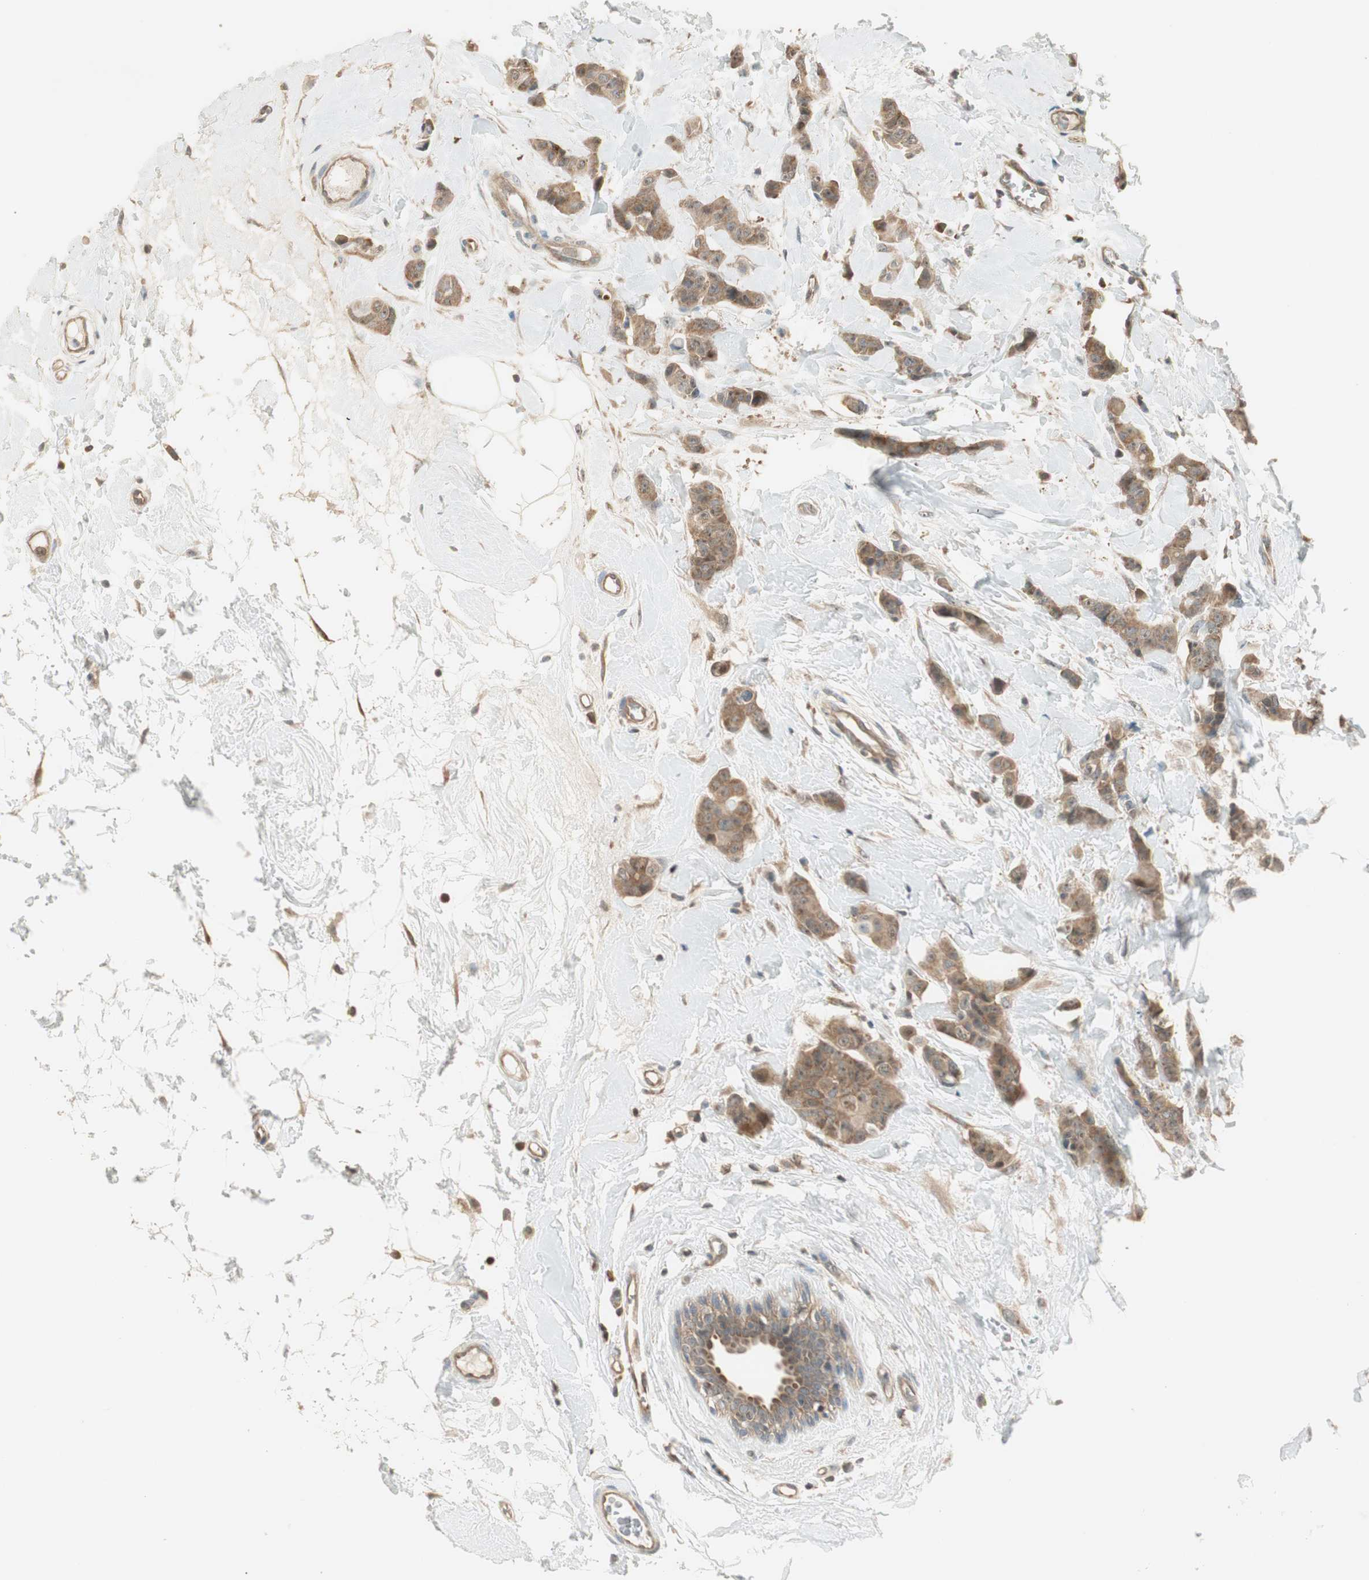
{"staining": {"intensity": "weak", "quantity": ">75%", "location": "cytoplasmic/membranous"}, "tissue": "breast cancer", "cell_type": "Tumor cells", "image_type": "cancer", "snomed": [{"axis": "morphology", "description": "Normal tissue, NOS"}, {"axis": "morphology", "description": "Duct carcinoma"}, {"axis": "topography", "description": "Breast"}], "caption": "The histopathology image reveals immunohistochemical staining of breast cancer (invasive ductal carcinoma). There is weak cytoplasmic/membranous expression is present in about >75% of tumor cells. The staining was performed using DAB to visualize the protein expression in brown, while the nuclei were stained in blue with hematoxylin (Magnification: 20x).", "gene": "IPO5", "patient": {"sex": "female", "age": 40}}